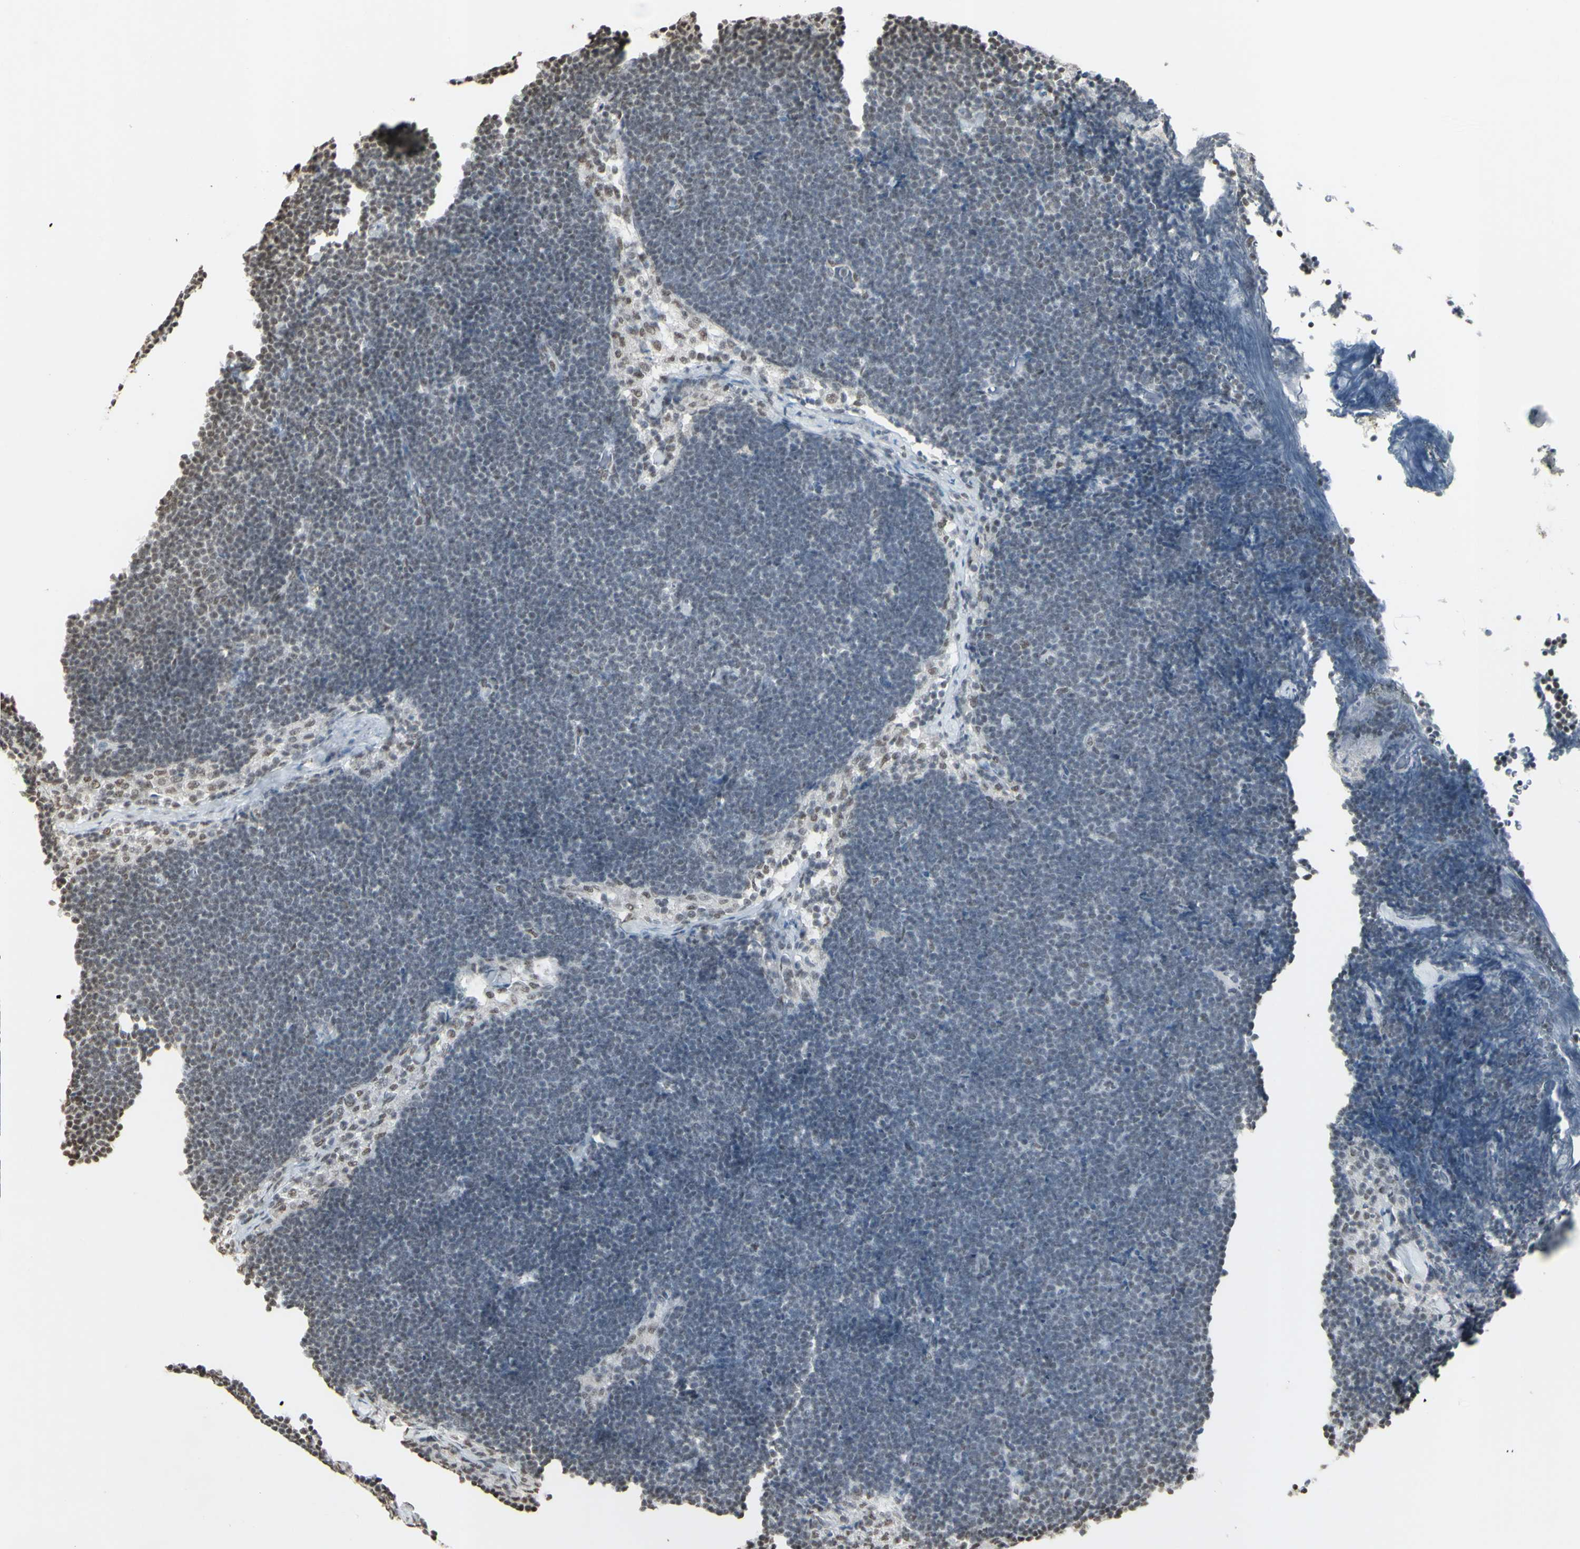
{"staining": {"intensity": "moderate", "quantity": "<25%", "location": "nuclear"}, "tissue": "lymph node", "cell_type": "Non-germinal center cells", "image_type": "normal", "snomed": [{"axis": "morphology", "description": "Normal tissue, NOS"}, {"axis": "topography", "description": "Lymph node"}], "caption": "Protein expression analysis of normal lymph node demonstrates moderate nuclear positivity in approximately <25% of non-germinal center cells.", "gene": "TRIM28", "patient": {"sex": "male", "age": 63}}